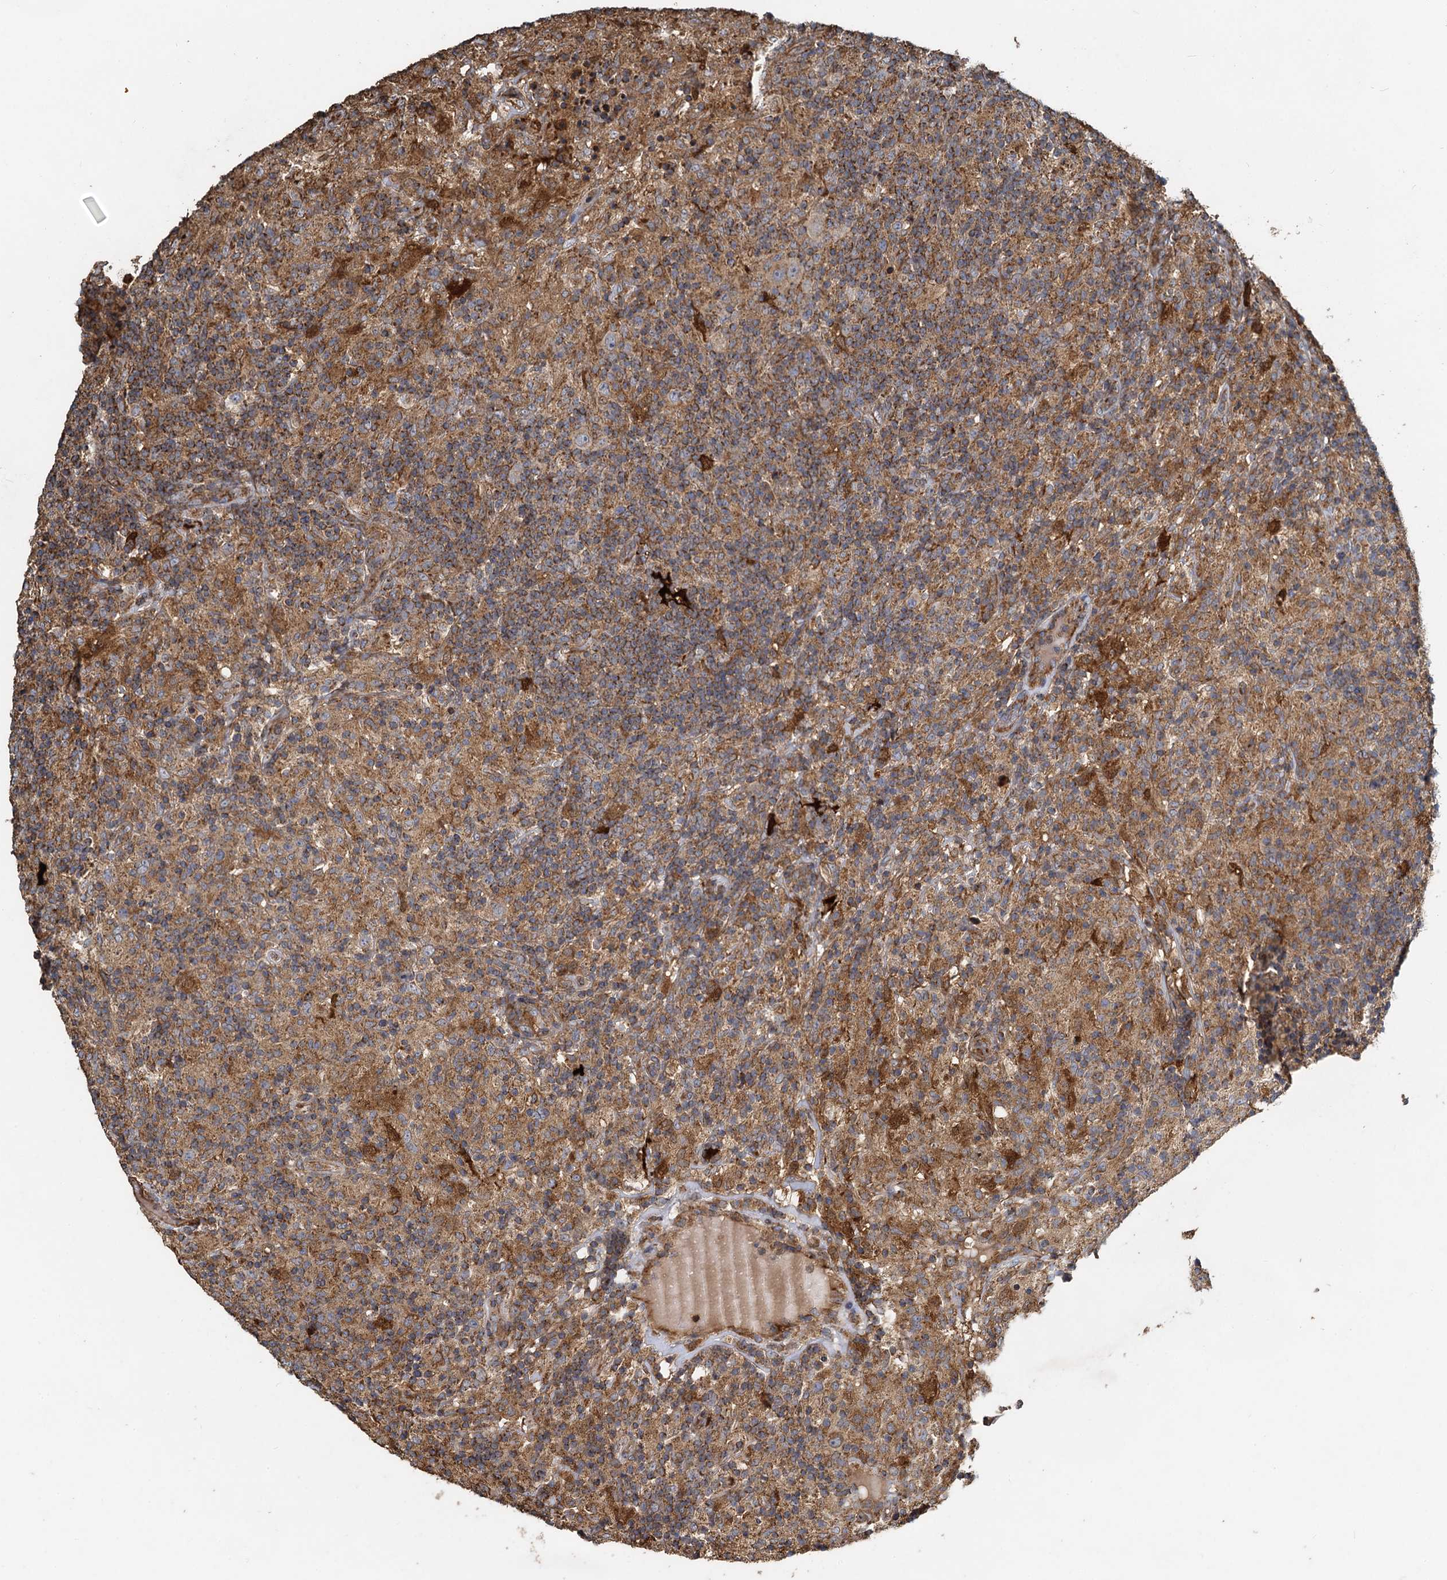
{"staining": {"intensity": "weak", "quantity": "25%-75%", "location": "cytoplasmic/membranous"}, "tissue": "lymphoma", "cell_type": "Tumor cells", "image_type": "cancer", "snomed": [{"axis": "morphology", "description": "Hodgkin's disease, NOS"}, {"axis": "topography", "description": "Lymph node"}], "caption": "Hodgkin's disease stained with DAB IHC demonstrates low levels of weak cytoplasmic/membranous expression in about 25%-75% of tumor cells.", "gene": "SDS", "patient": {"sex": "male", "age": 70}}